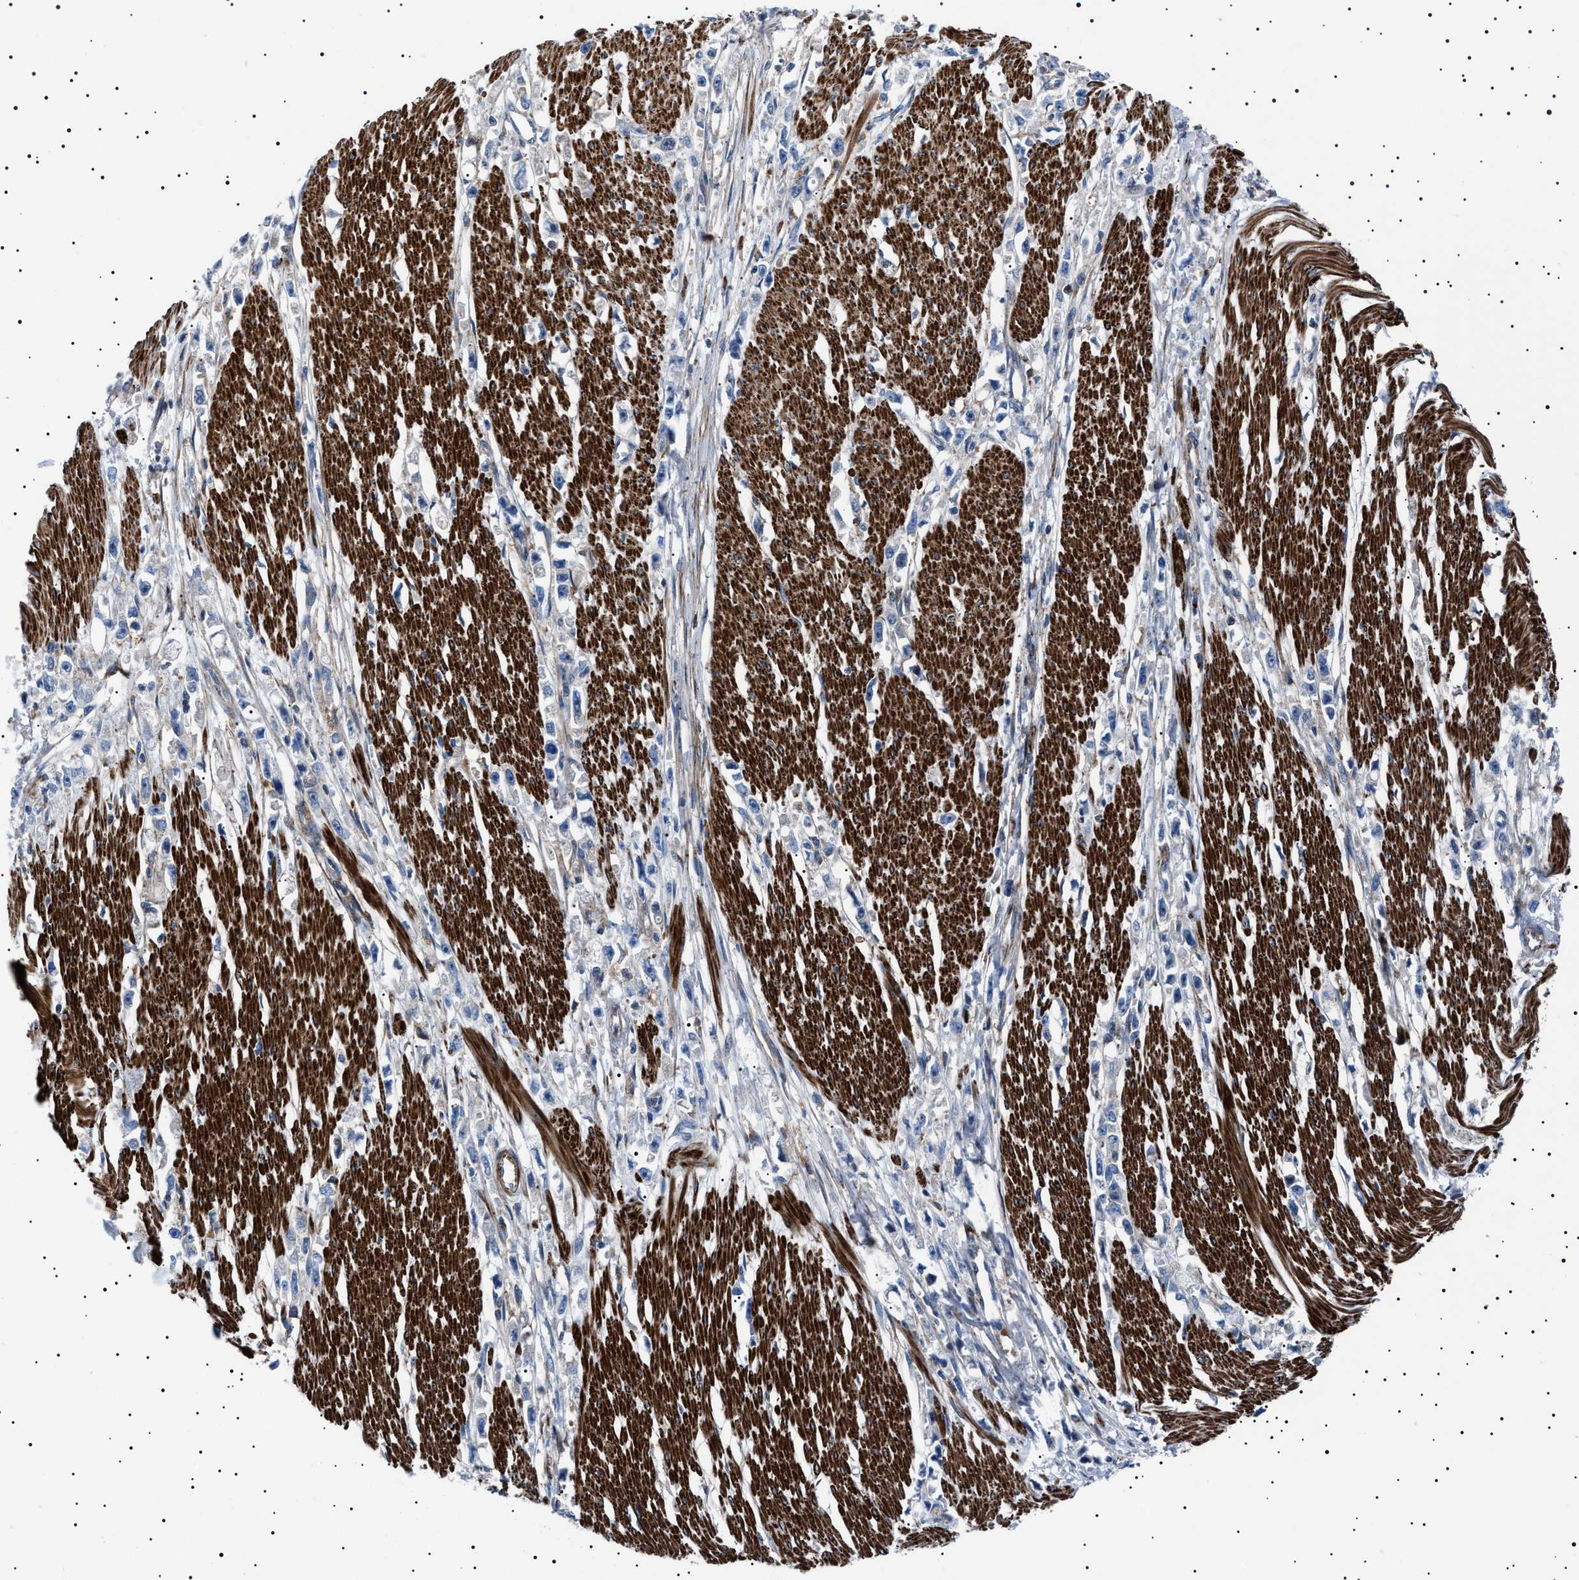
{"staining": {"intensity": "negative", "quantity": "none", "location": "none"}, "tissue": "stomach cancer", "cell_type": "Tumor cells", "image_type": "cancer", "snomed": [{"axis": "morphology", "description": "Adenocarcinoma, NOS"}, {"axis": "topography", "description": "Stomach"}], "caption": "An immunohistochemistry (IHC) micrograph of stomach cancer (adenocarcinoma) is shown. There is no staining in tumor cells of stomach cancer (adenocarcinoma).", "gene": "NEU1", "patient": {"sex": "female", "age": 59}}